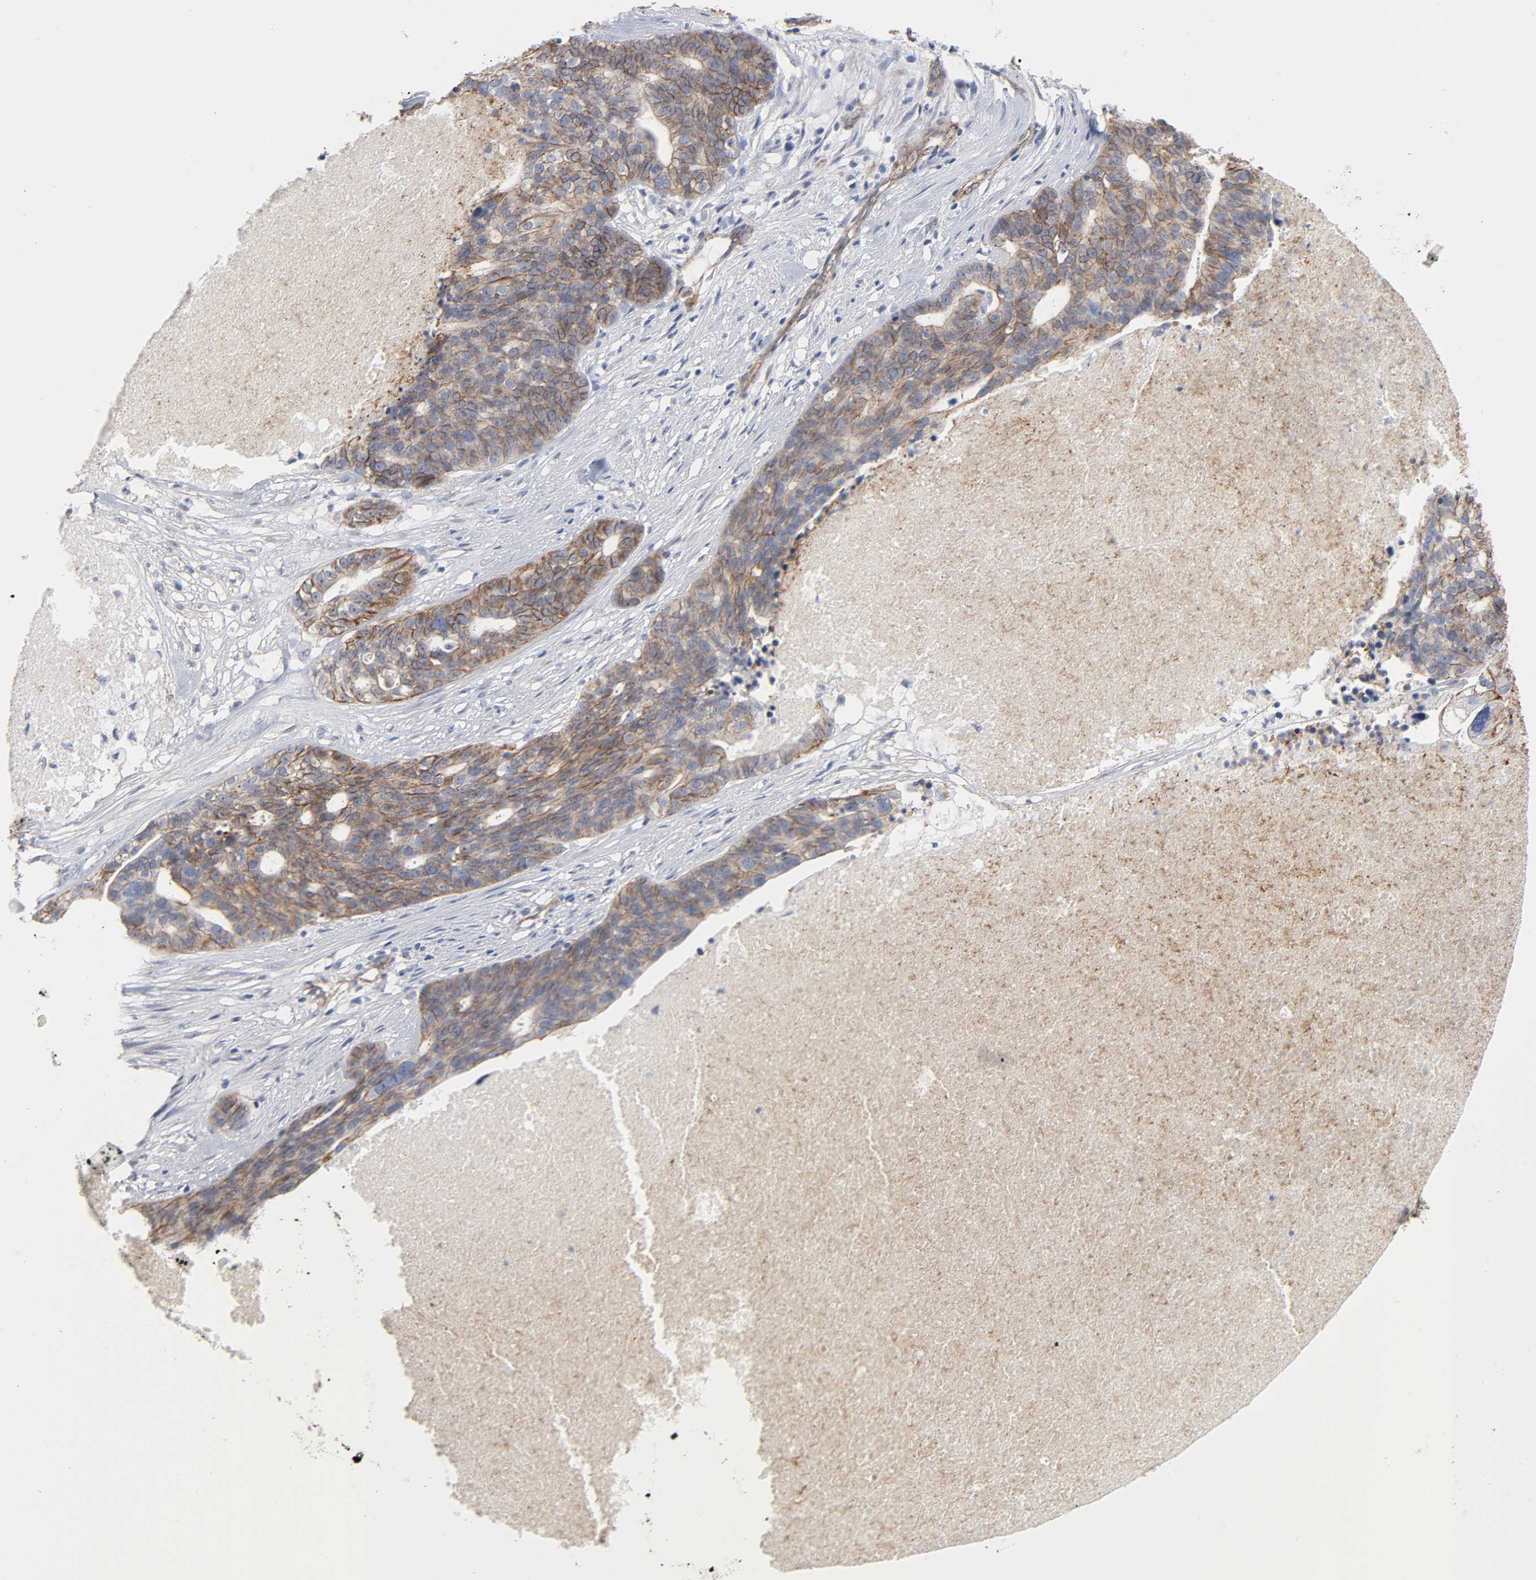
{"staining": {"intensity": "moderate", "quantity": ">75%", "location": "cytoplasmic/membranous"}, "tissue": "ovarian cancer", "cell_type": "Tumor cells", "image_type": "cancer", "snomed": [{"axis": "morphology", "description": "Cystadenocarcinoma, serous, NOS"}, {"axis": "topography", "description": "Ovary"}], "caption": "Tumor cells exhibit medium levels of moderate cytoplasmic/membranous positivity in approximately >75% of cells in serous cystadenocarcinoma (ovarian).", "gene": "SPTAN1", "patient": {"sex": "female", "age": 59}}